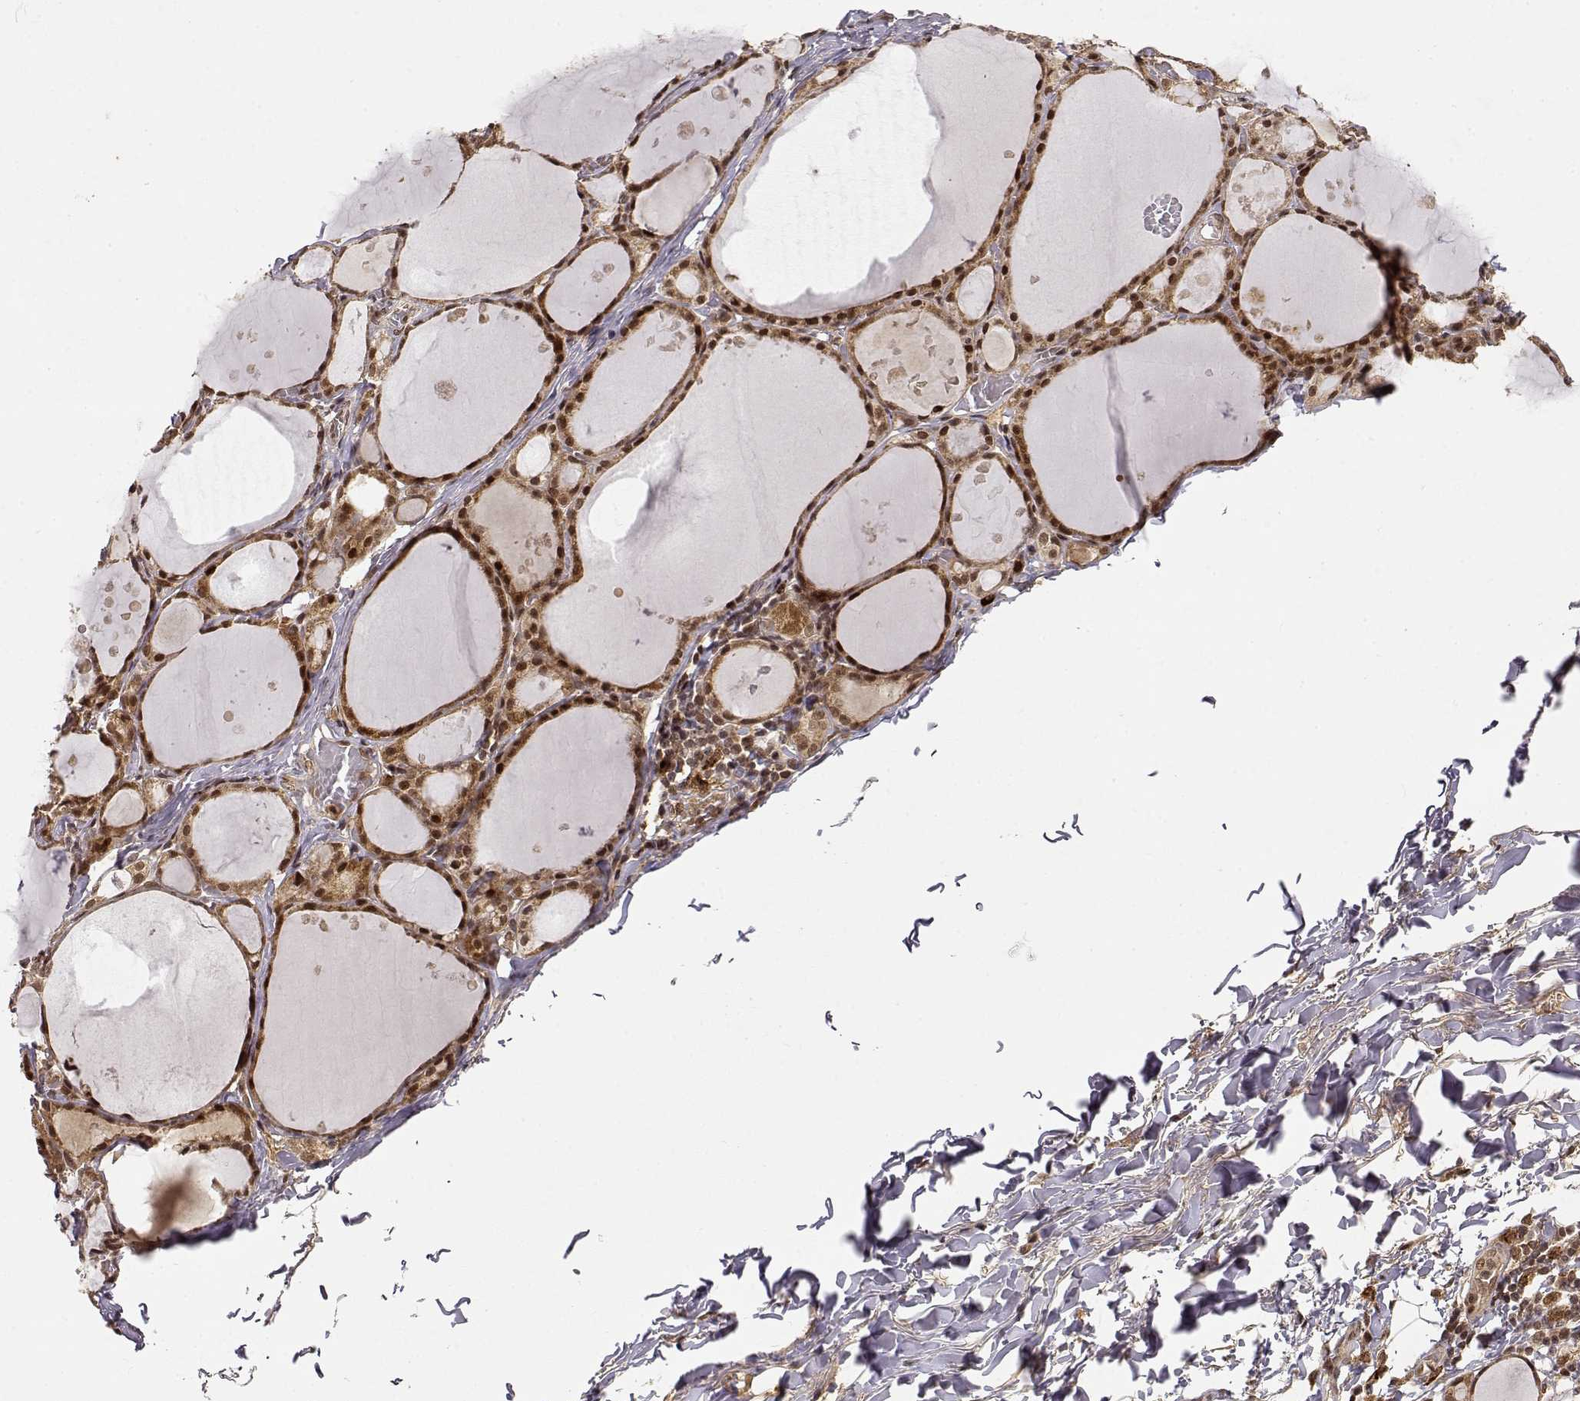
{"staining": {"intensity": "strong", "quantity": ">75%", "location": "cytoplasmic/membranous,nuclear"}, "tissue": "thyroid gland", "cell_type": "Glandular cells", "image_type": "normal", "snomed": [{"axis": "morphology", "description": "Normal tissue, NOS"}, {"axis": "topography", "description": "Thyroid gland"}], "caption": "A brown stain shows strong cytoplasmic/membranous,nuclear positivity of a protein in glandular cells of unremarkable thyroid gland.", "gene": "MAEA", "patient": {"sex": "male", "age": 68}}